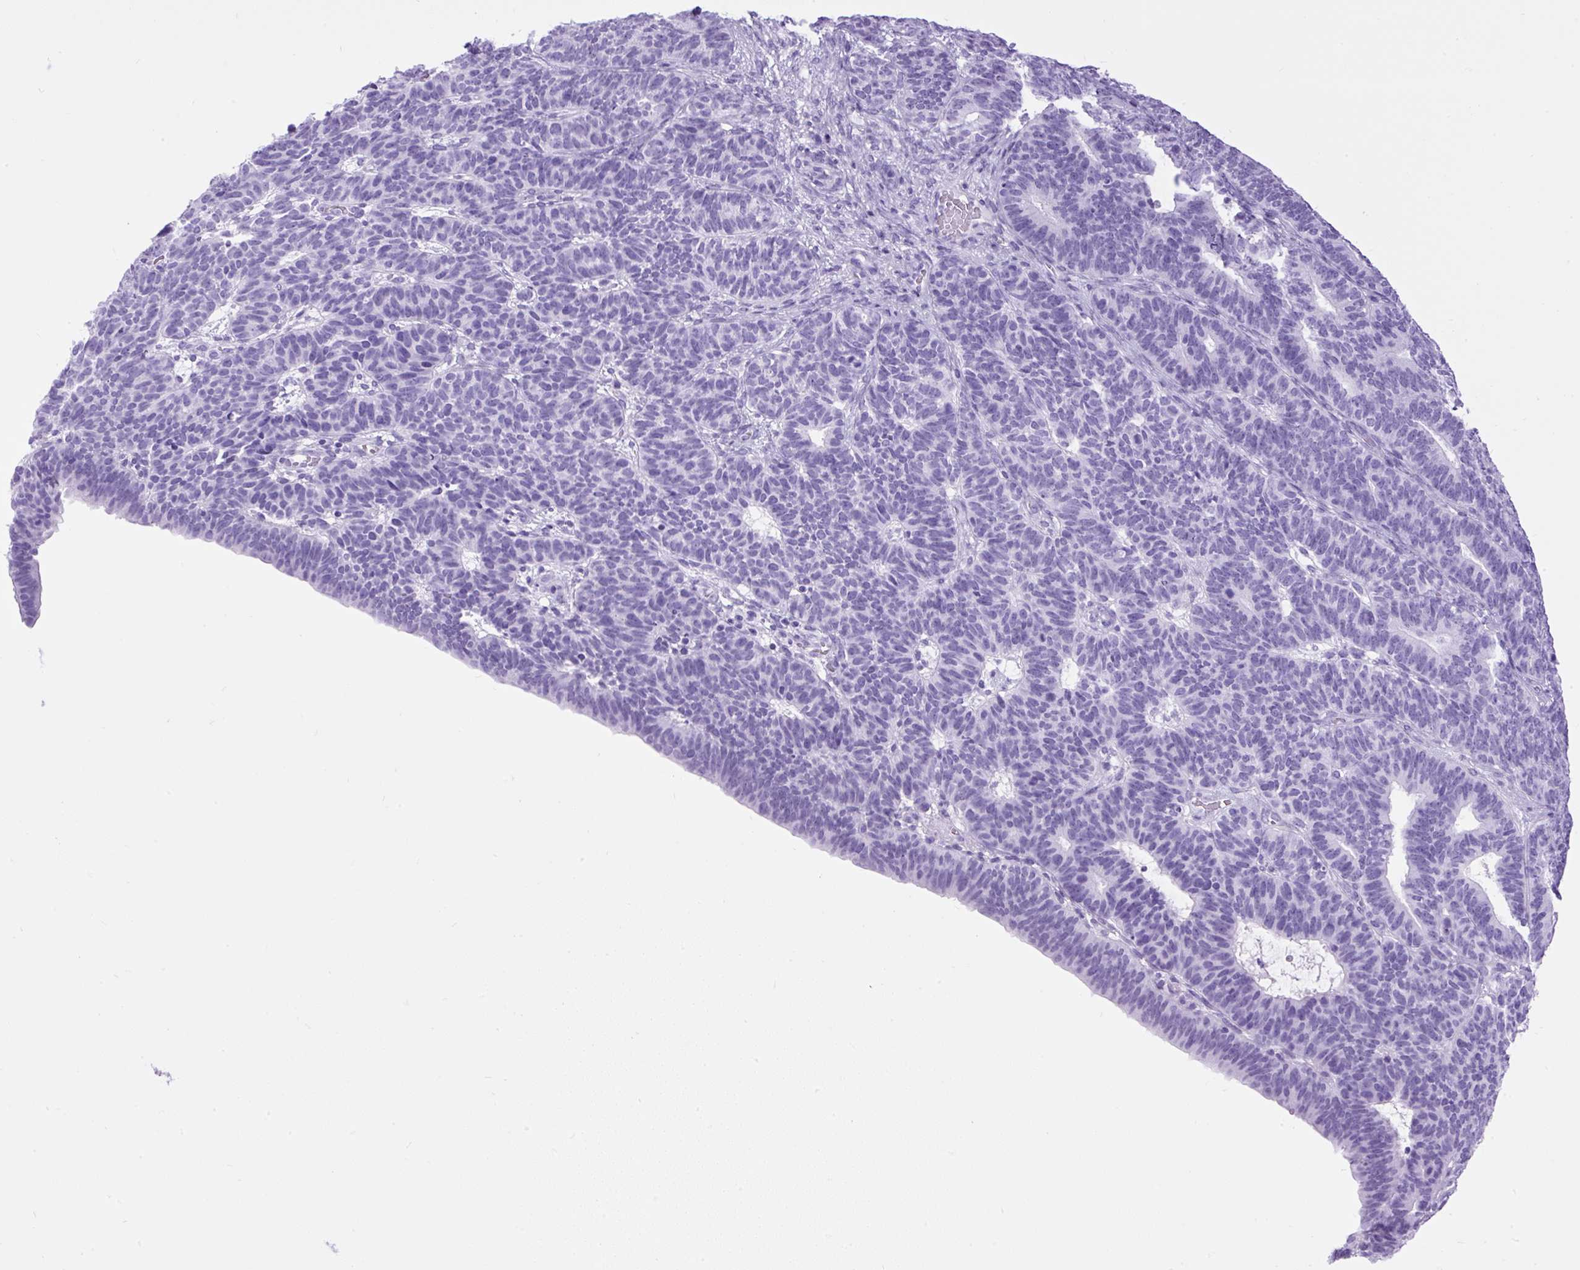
{"staining": {"intensity": "negative", "quantity": "none", "location": "none"}, "tissue": "endometrial cancer", "cell_type": "Tumor cells", "image_type": "cancer", "snomed": [{"axis": "morphology", "description": "Adenocarcinoma, NOS"}, {"axis": "topography", "description": "Endometrium"}], "caption": "A high-resolution photomicrograph shows IHC staining of endometrial cancer, which displays no significant expression in tumor cells.", "gene": "CEL", "patient": {"sex": "female", "age": 70}}